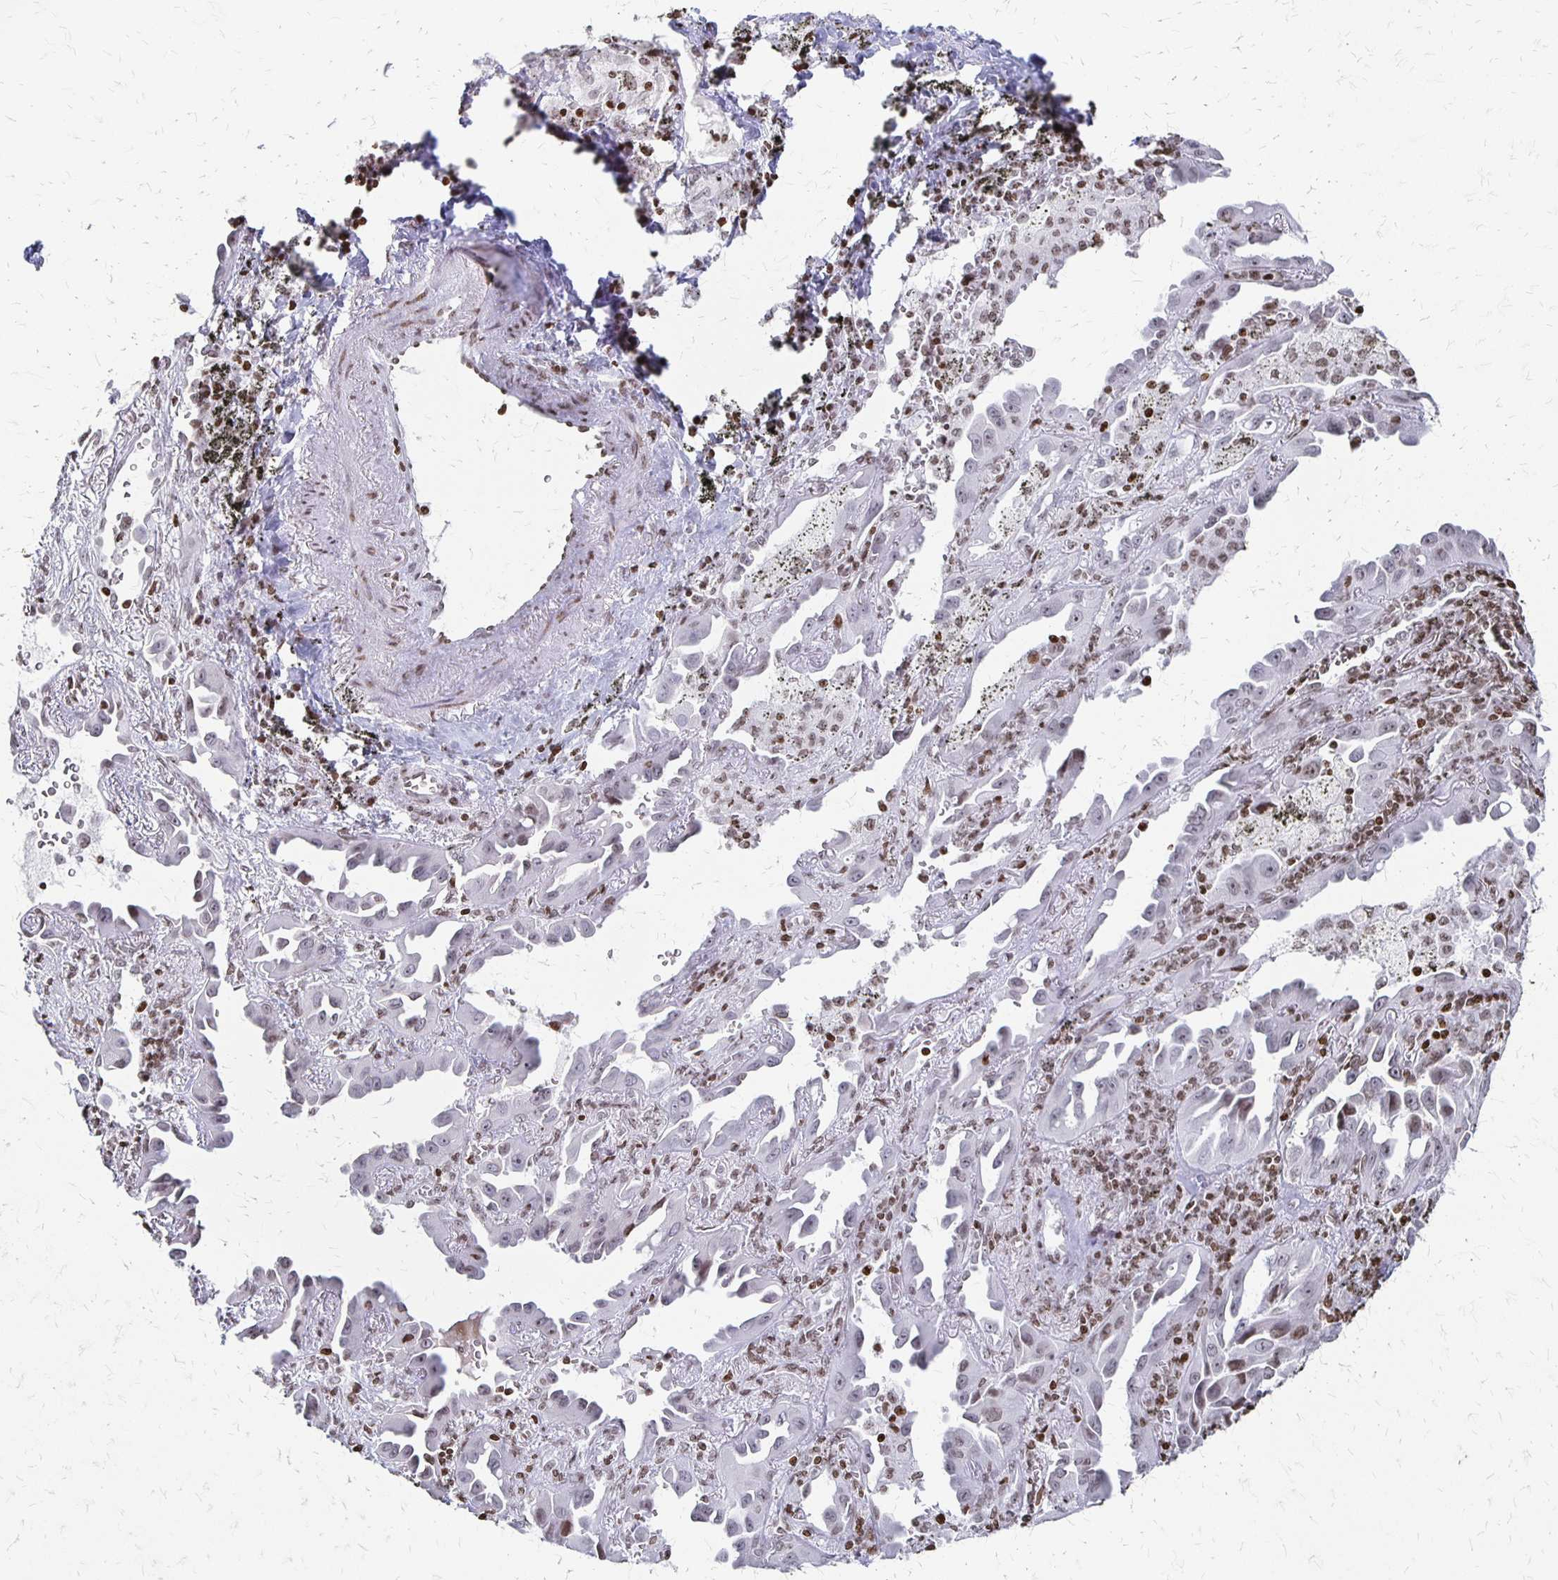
{"staining": {"intensity": "negative", "quantity": "none", "location": "none"}, "tissue": "lung cancer", "cell_type": "Tumor cells", "image_type": "cancer", "snomed": [{"axis": "morphology", "description": "Adenocarcinoma, NOS"}, {"axis": "topography", "description": "Lung"}], "caption": "Tumor cells are negative for protein expression in human lung cancer.", "gene": "ZNF280C", "patient": {"sex": "male", "age": 68}}